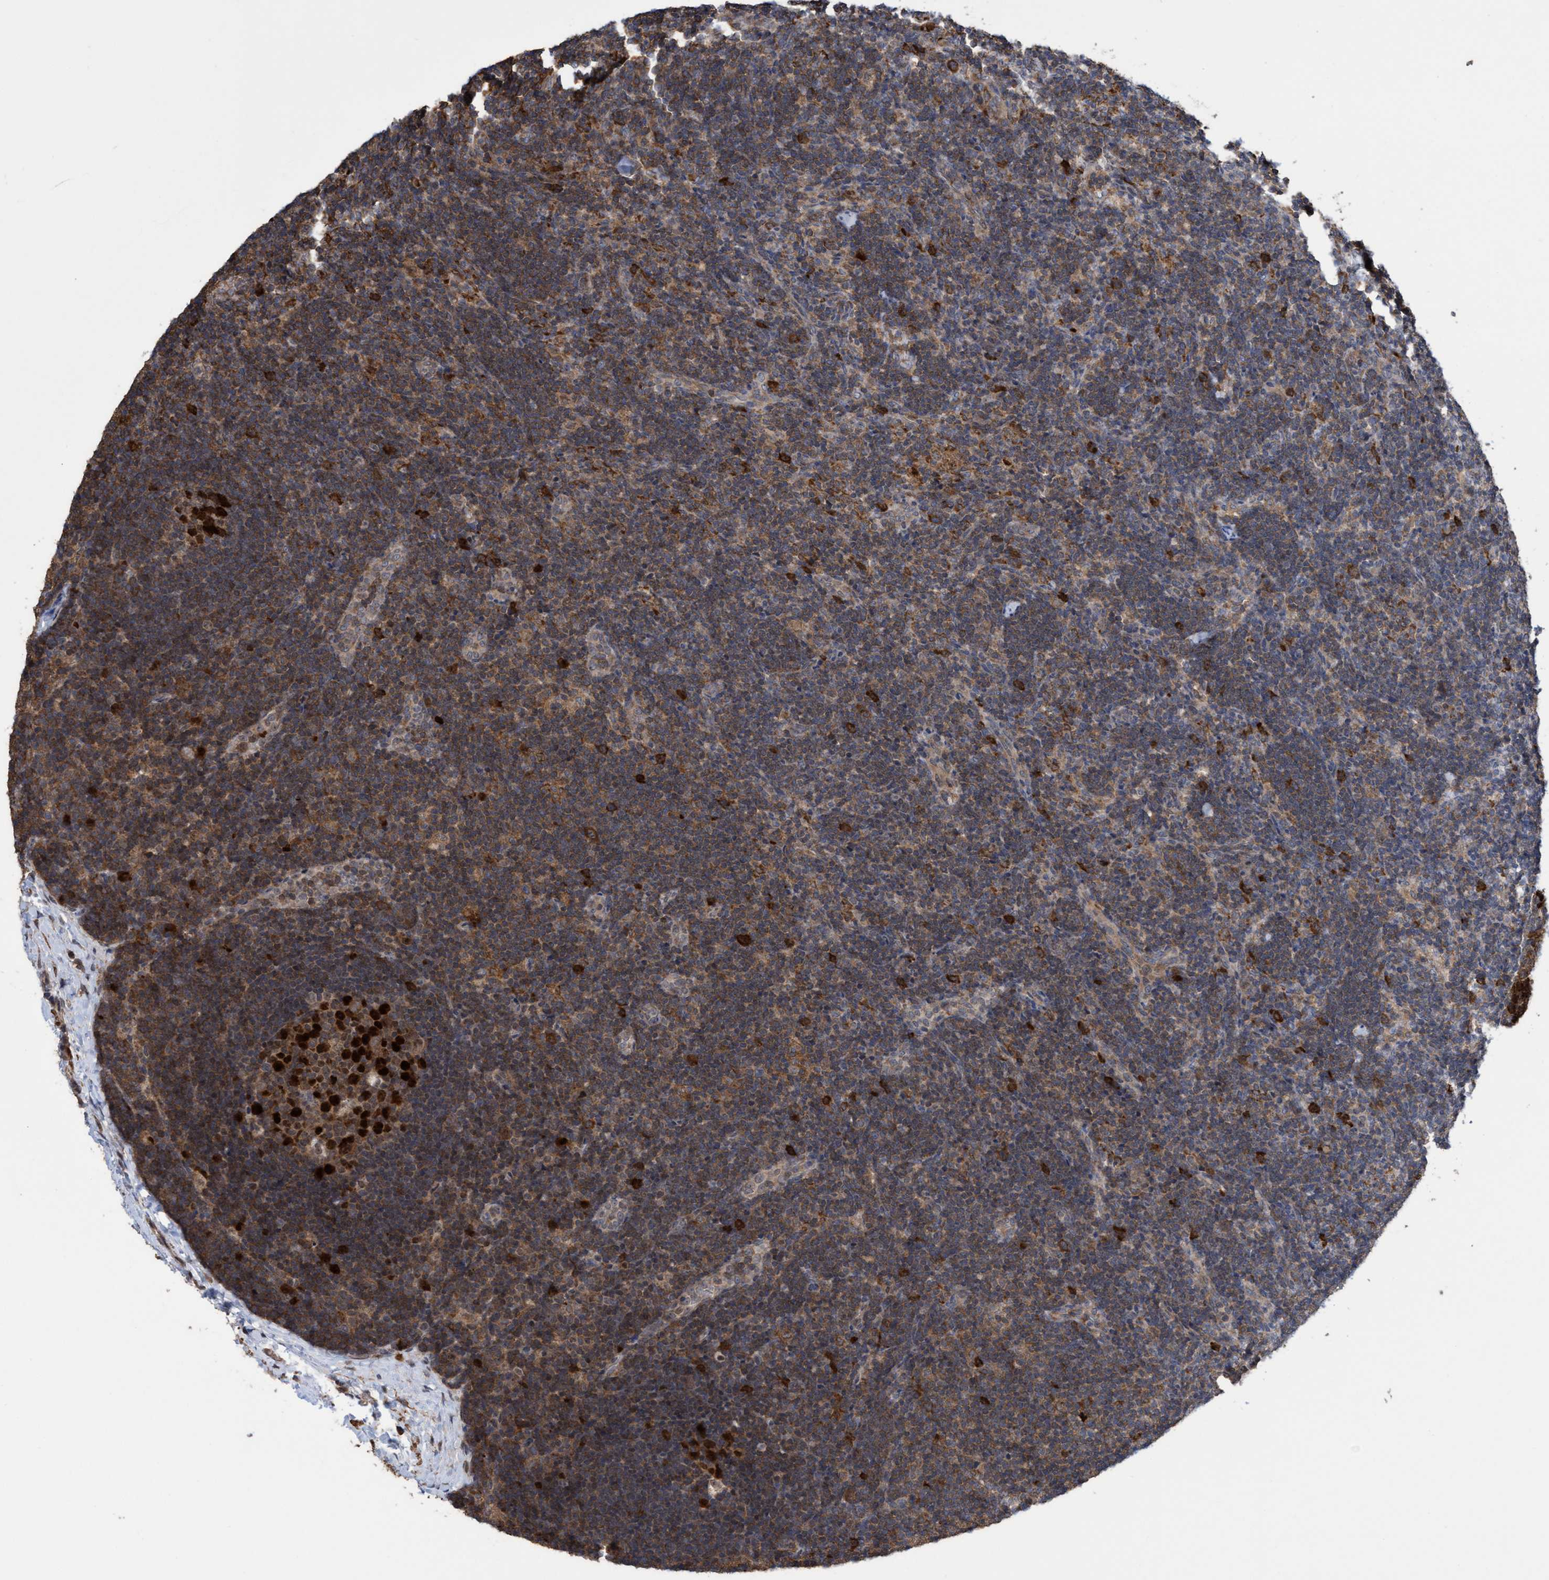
{"staining": {"intensity": "strong", "quantity": ">75%", "location": "cytoplasmic/membranous,nuclear"}, "tissue": "lymph node", "cell_type": "Germinal center cells", "image_type": "normal", "snomed": [{"axis": "morphology", "description": "Normal tissue, NOS"}, {"axis": "topography", "description": "Lymph node"}], "caption": "A high-resolution image shows immunohistochemistry staining of unremarkable lymph node, which exhibits strong cytoplasmic/membranous,nuclear expression in about >75% of germinal center cells.", "gene": "SLBP", "patient": {"sex": "female", "age": 22}}